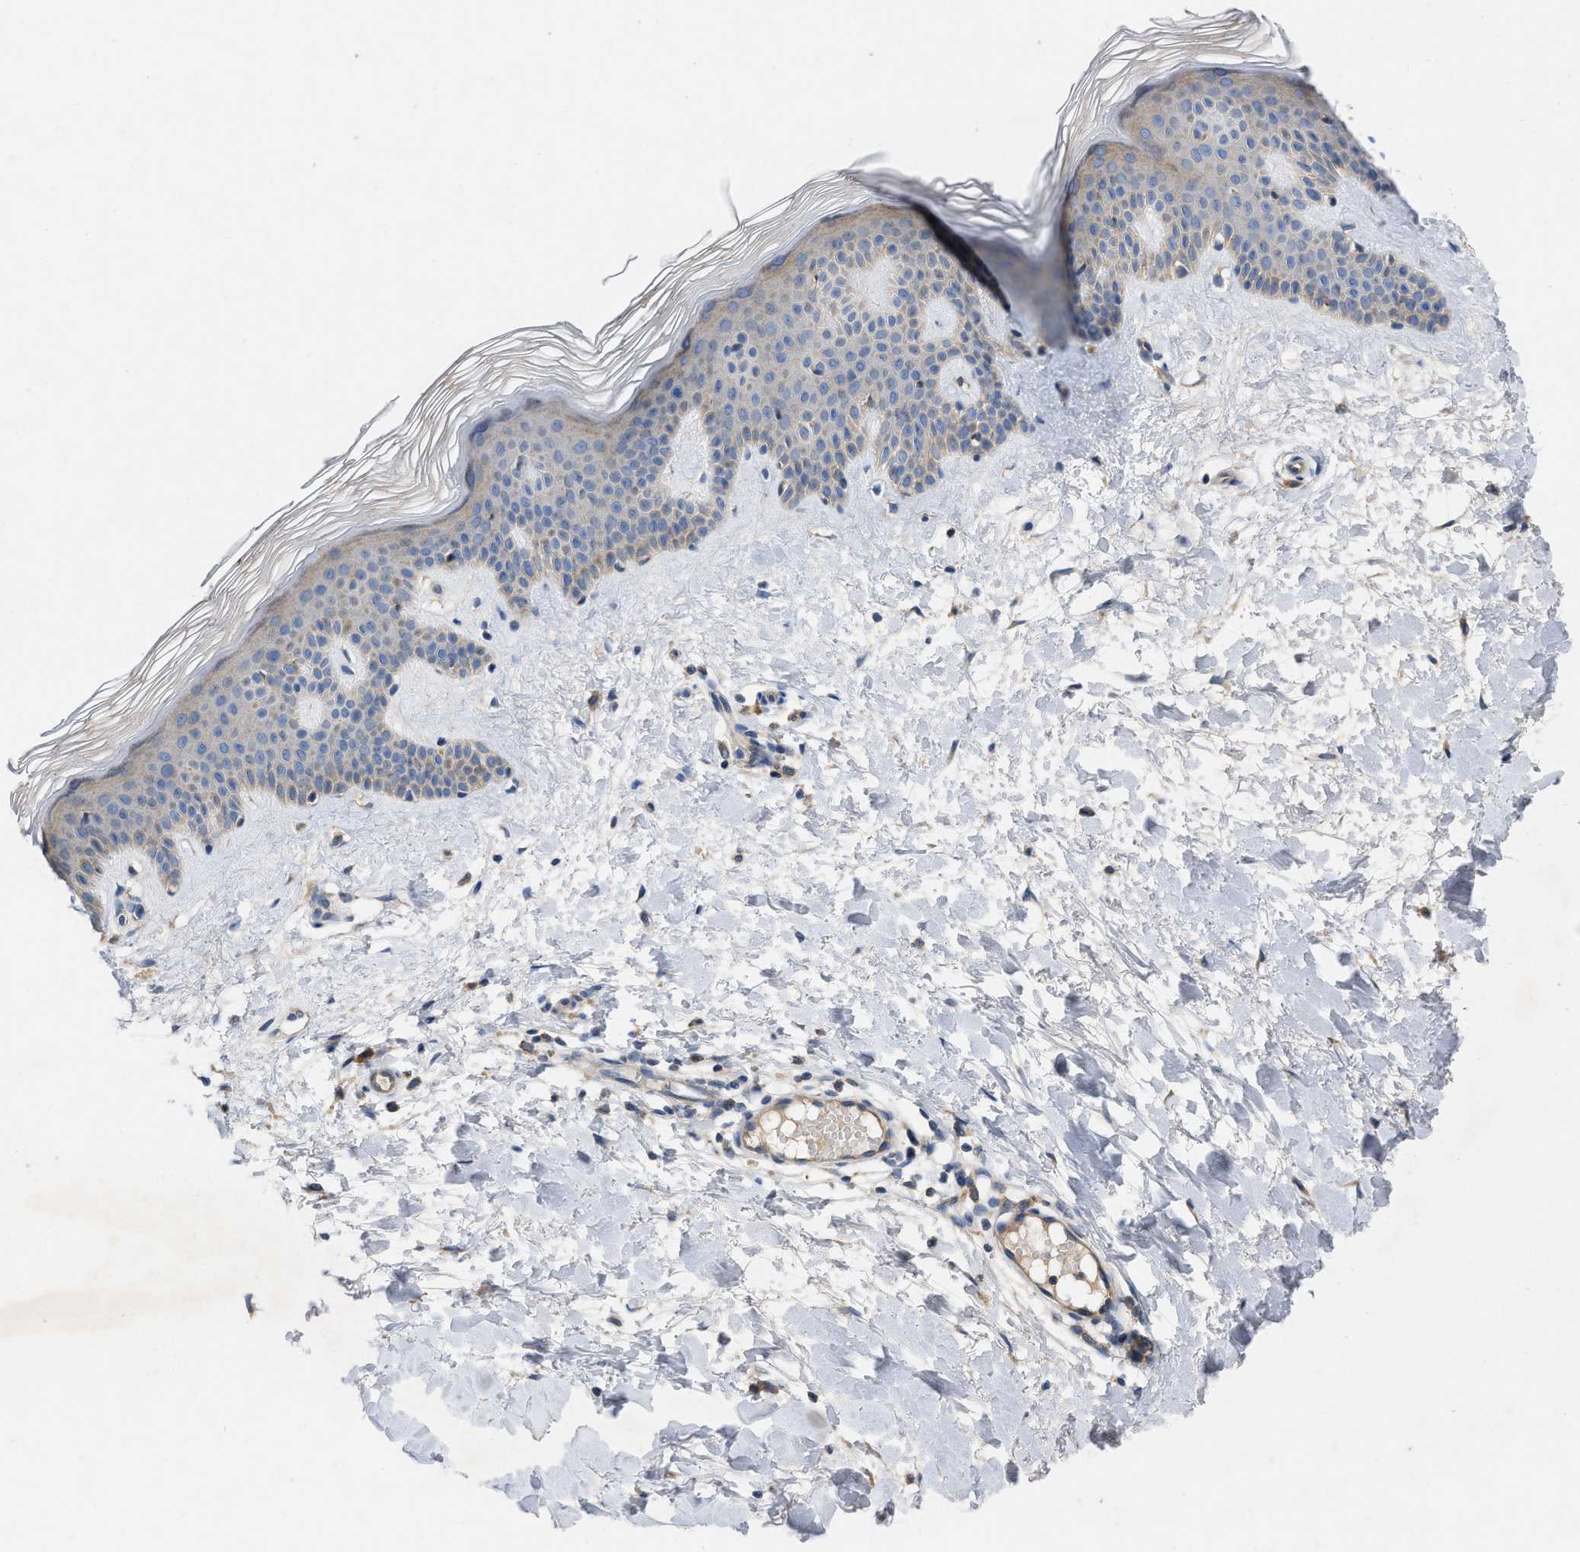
{"staining": {"intensity": "negative", "quantity": "none", "location": "none"}, "tissue": "skin", "cell_type": "Fibroblasts", "image_type": "normal", "snomed": [{"axis": "morphology", "description": "Normal tissue, NOS"}, {"axis": "morphology", "description": "Malignant melanoma, Metastatic site"}, {"axis": "topography", "description": "Skin"}], "caption": "DAB (3,3'-diaminobenzidine) immunohistochemical staining of benign skin exhibits no significant expression in fibroblasts.", "gene": "TMEM131", "patient": {"sex": "male", "age": 41}}